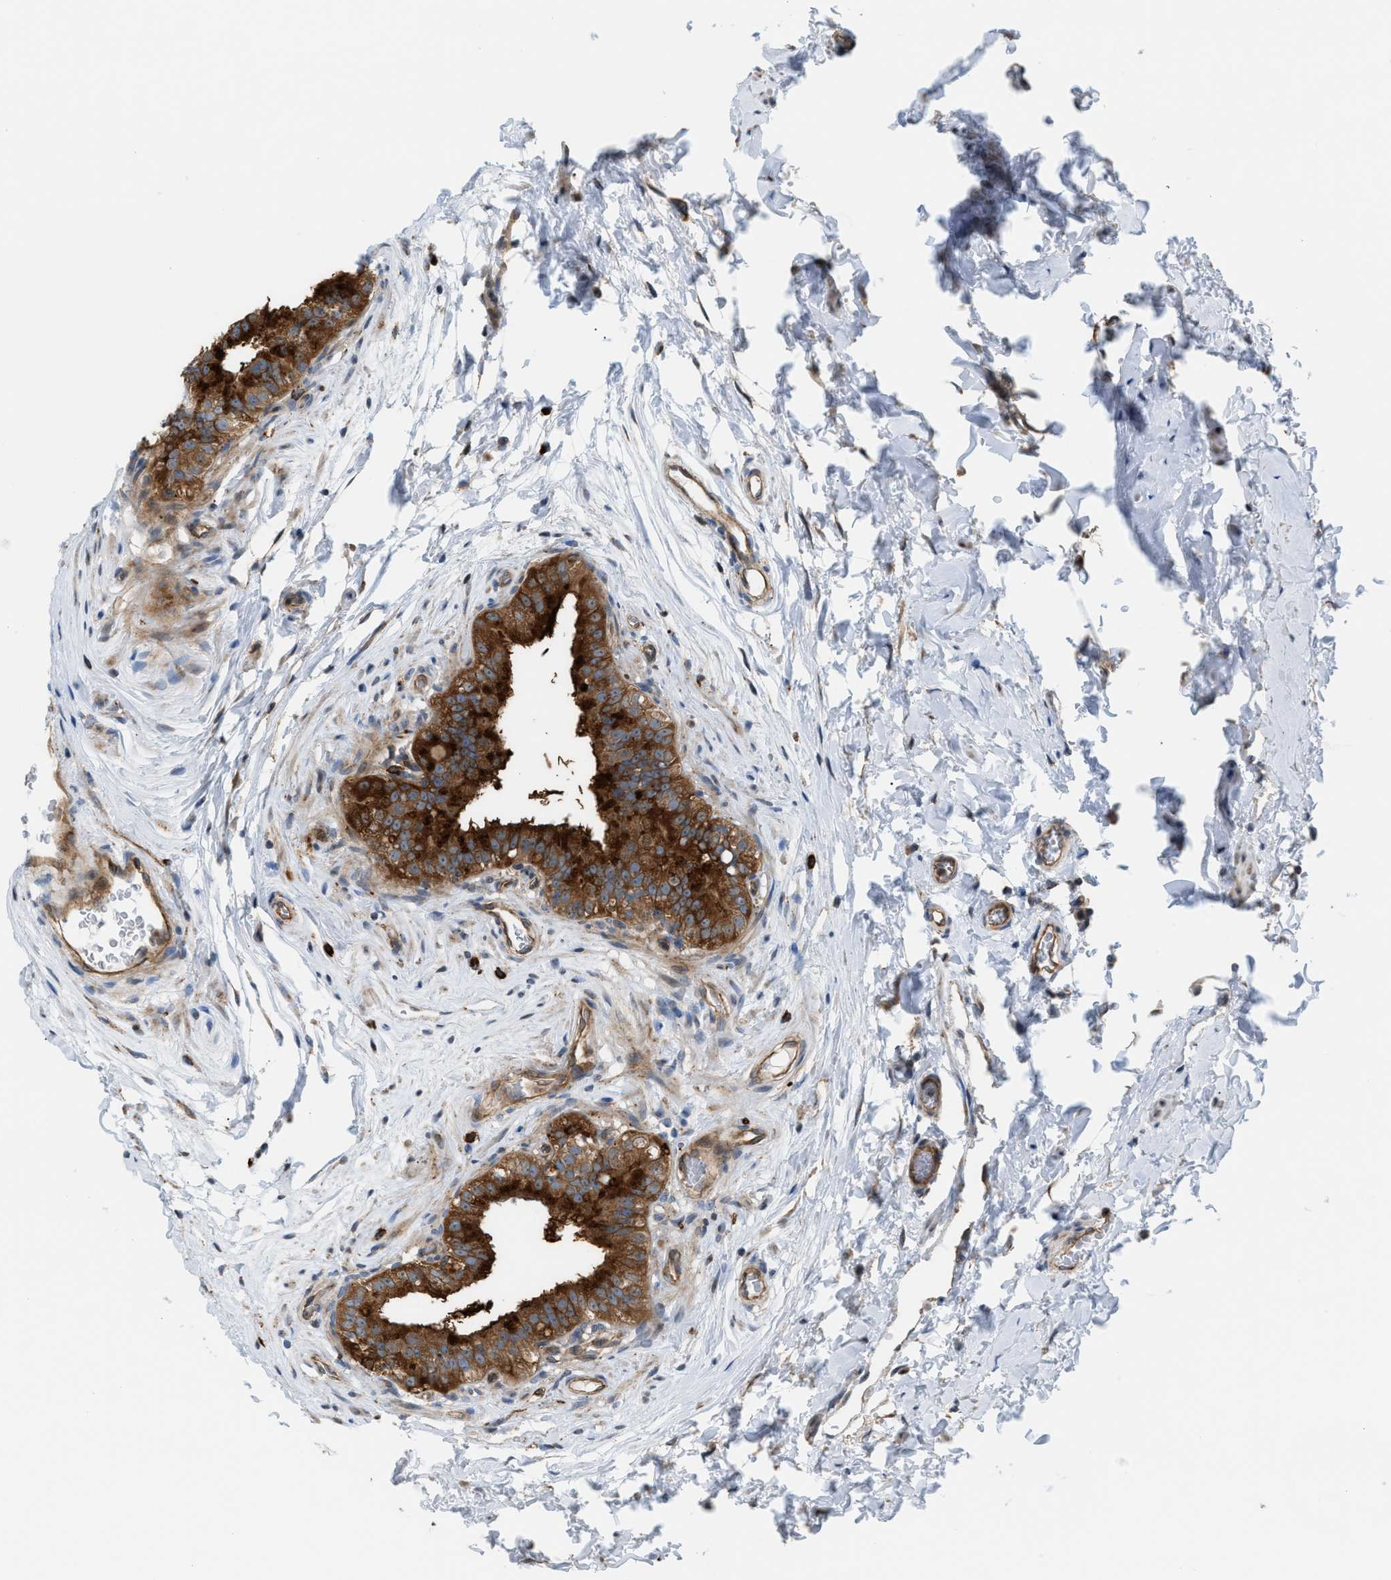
{"staining": {"intensity": "strong", "quantity": ">75%", "location": "cytoplasmic/membranous"}, "tissue": "epididymis", "cell_type": "Glandular cells", "image_type": "normal", "snomed": [{"axis": "morphology", "description": "Normal tissue, NOS"}, {"axis": "topography", "description": "Testis"}, {"axis": "topography", "description": "Epididymis"}], "caption": "Approximately >75% of glandular cells in unremarkable human epididymis display strong cytoplasmic/membranous protein staining as visualized by brown immunohistochemical staining.", "gene": "PDCL", "patient": {"sex": "male", "age": 36}}